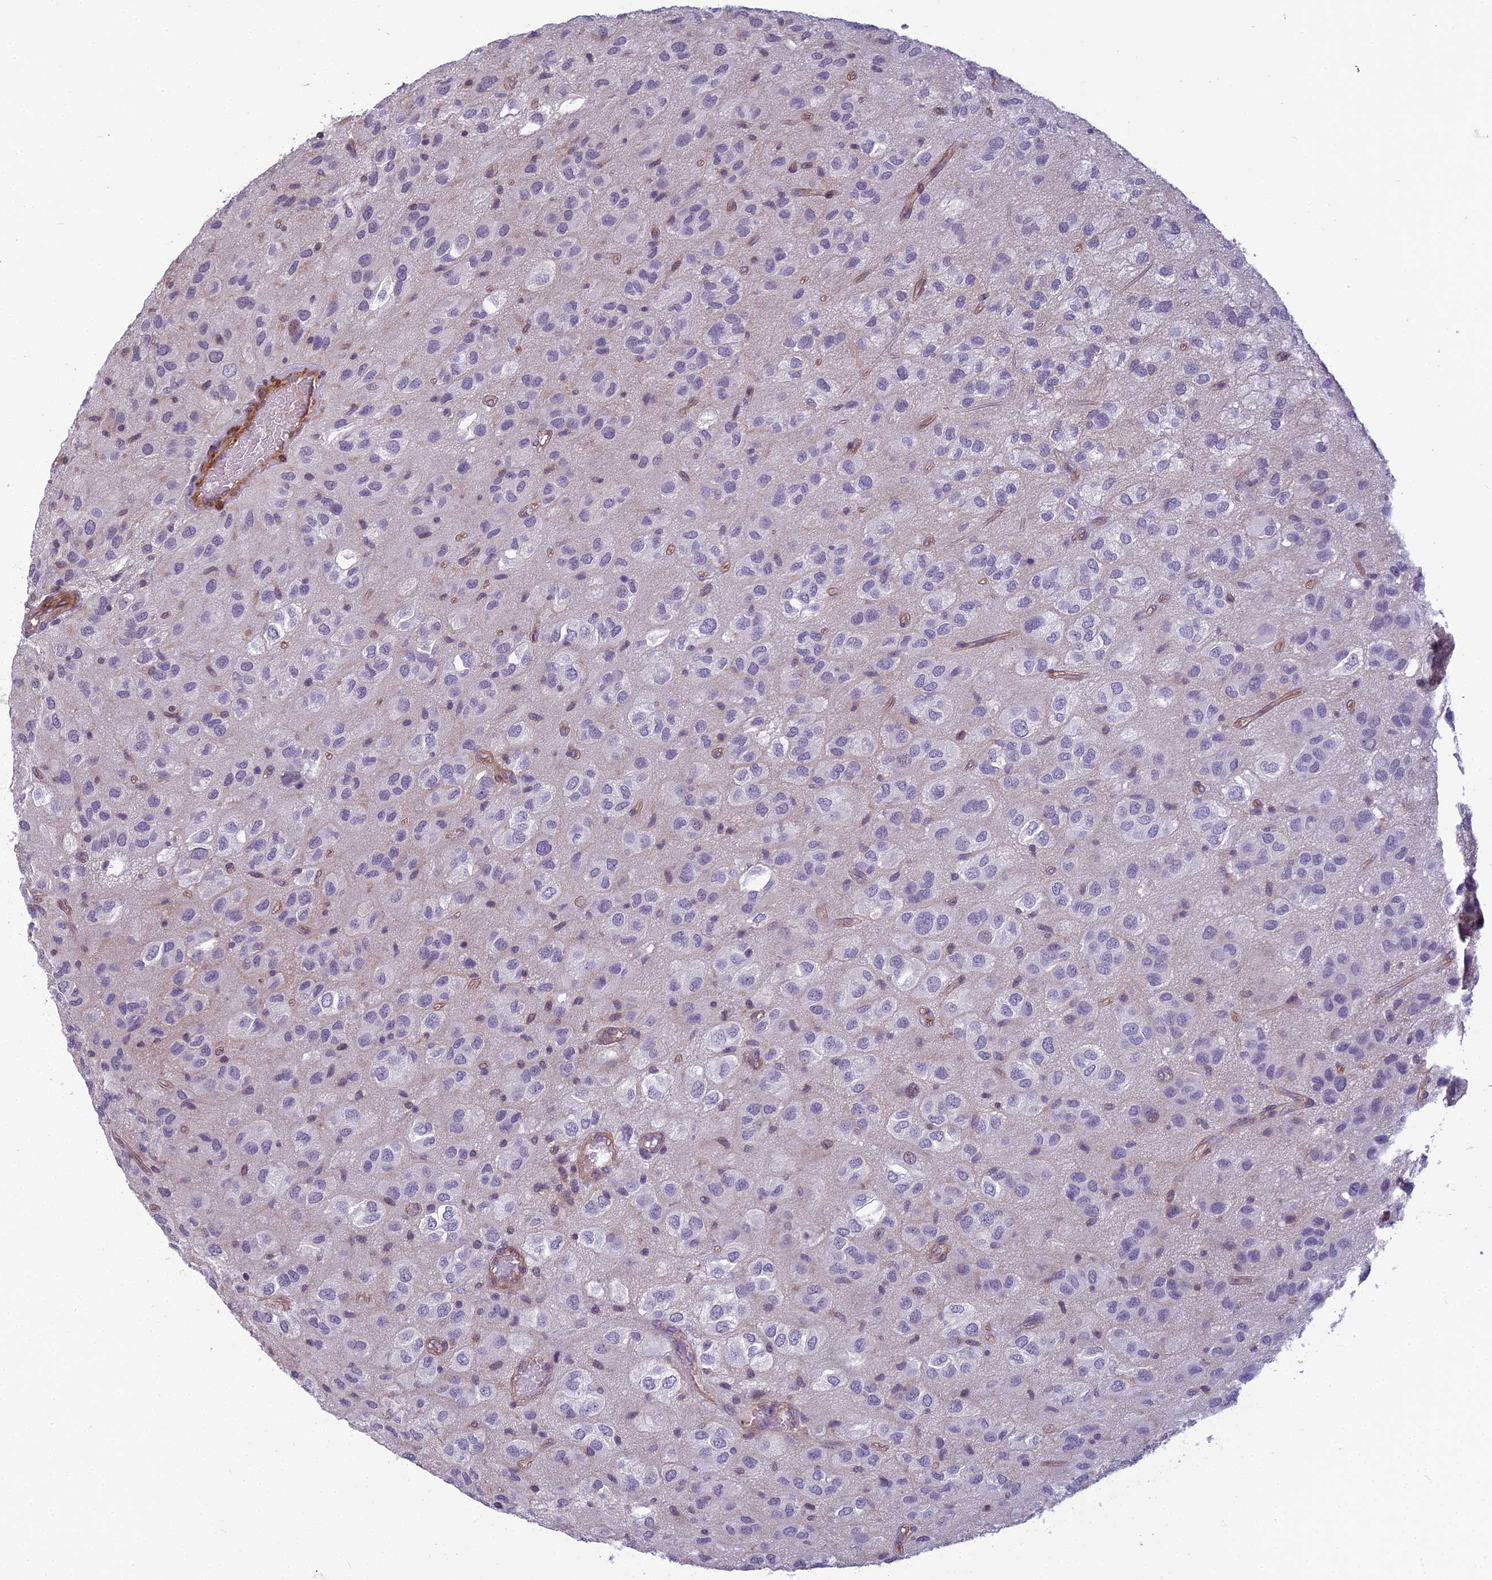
{"staining": {"intensity": "negative", "quantity": "none", "location": "none"}, "tissue": "glioma", "cell_type": "Tumor cells", "image_type": "cancer", "snomed": [{"axis": "morphology", "description": "Glioma, malignant, Low grade"}, {"axis": "topography", "description": "Brain"}], "caption": "Malignant low-grade glioma was stained to show a protein in brown. There is no significant staining in tumor cells. (DAB (3,3'-diaminobenzidine) IHC with hematoxylin counter stain).", "gene": "TSPAN15", "patient": {"sex": "male", "age": 66}}